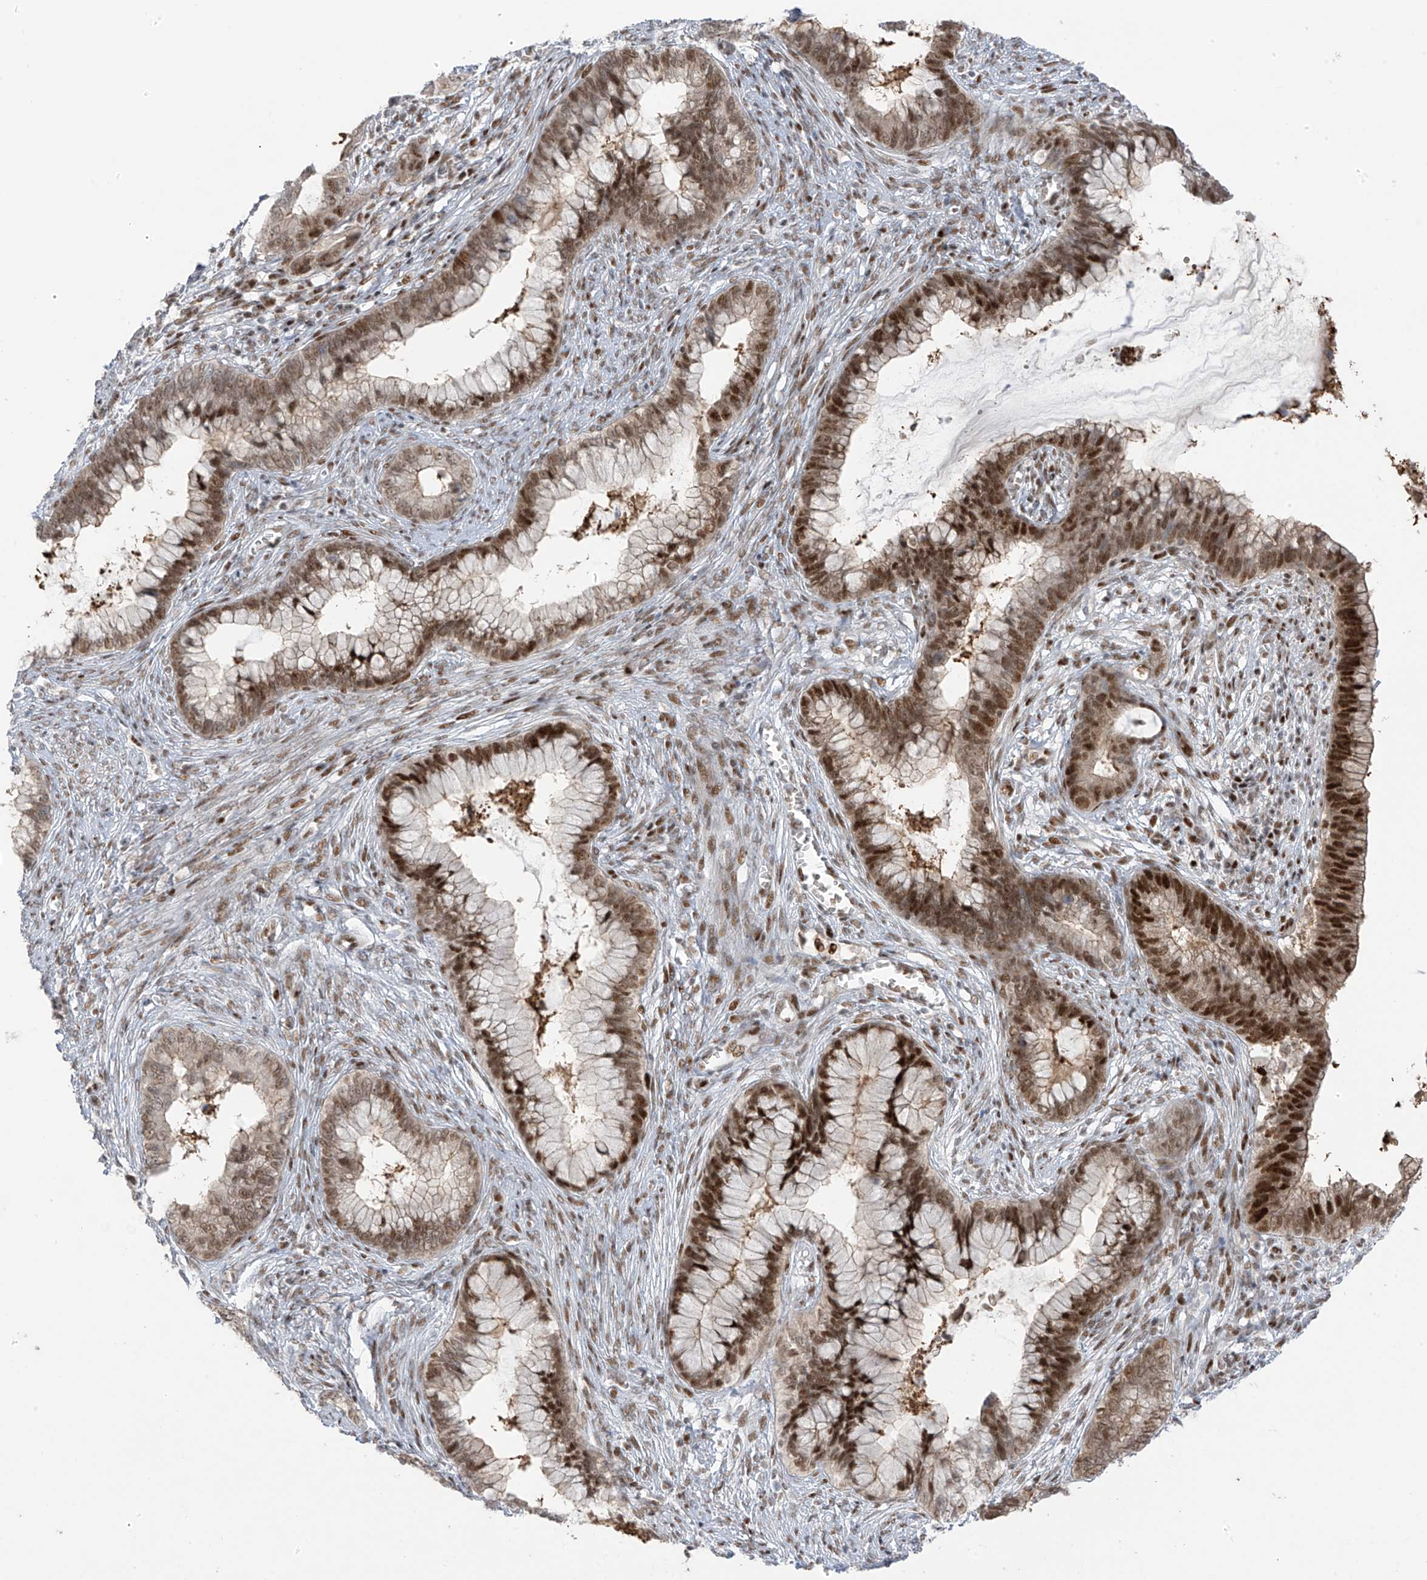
{"staining": {"intensity": "moderate", "quantity": ">75%", "location": "cytoplasmic/membranous,nuclear"}, "tissue": "cervical cancer", "cell_type": "Tumor cells", "image_type": "cancer", "snomed": [{"axis": "morphology", "description": "Adenocarcinoma, NOS"}, {"axis": "topography", "description": "Cervix"}], "caption": "Tumor cells demonstrate medium levels of moderate cytoplasmic/membranous and nuclear positivity in approximately >75% of cells in cervical adenocarcinoma. (DAB = brown stain, brightfield microscopy at high magnification).", "gene": "ZCWPW2", "patient": {"sex": "female", "age": 44}}